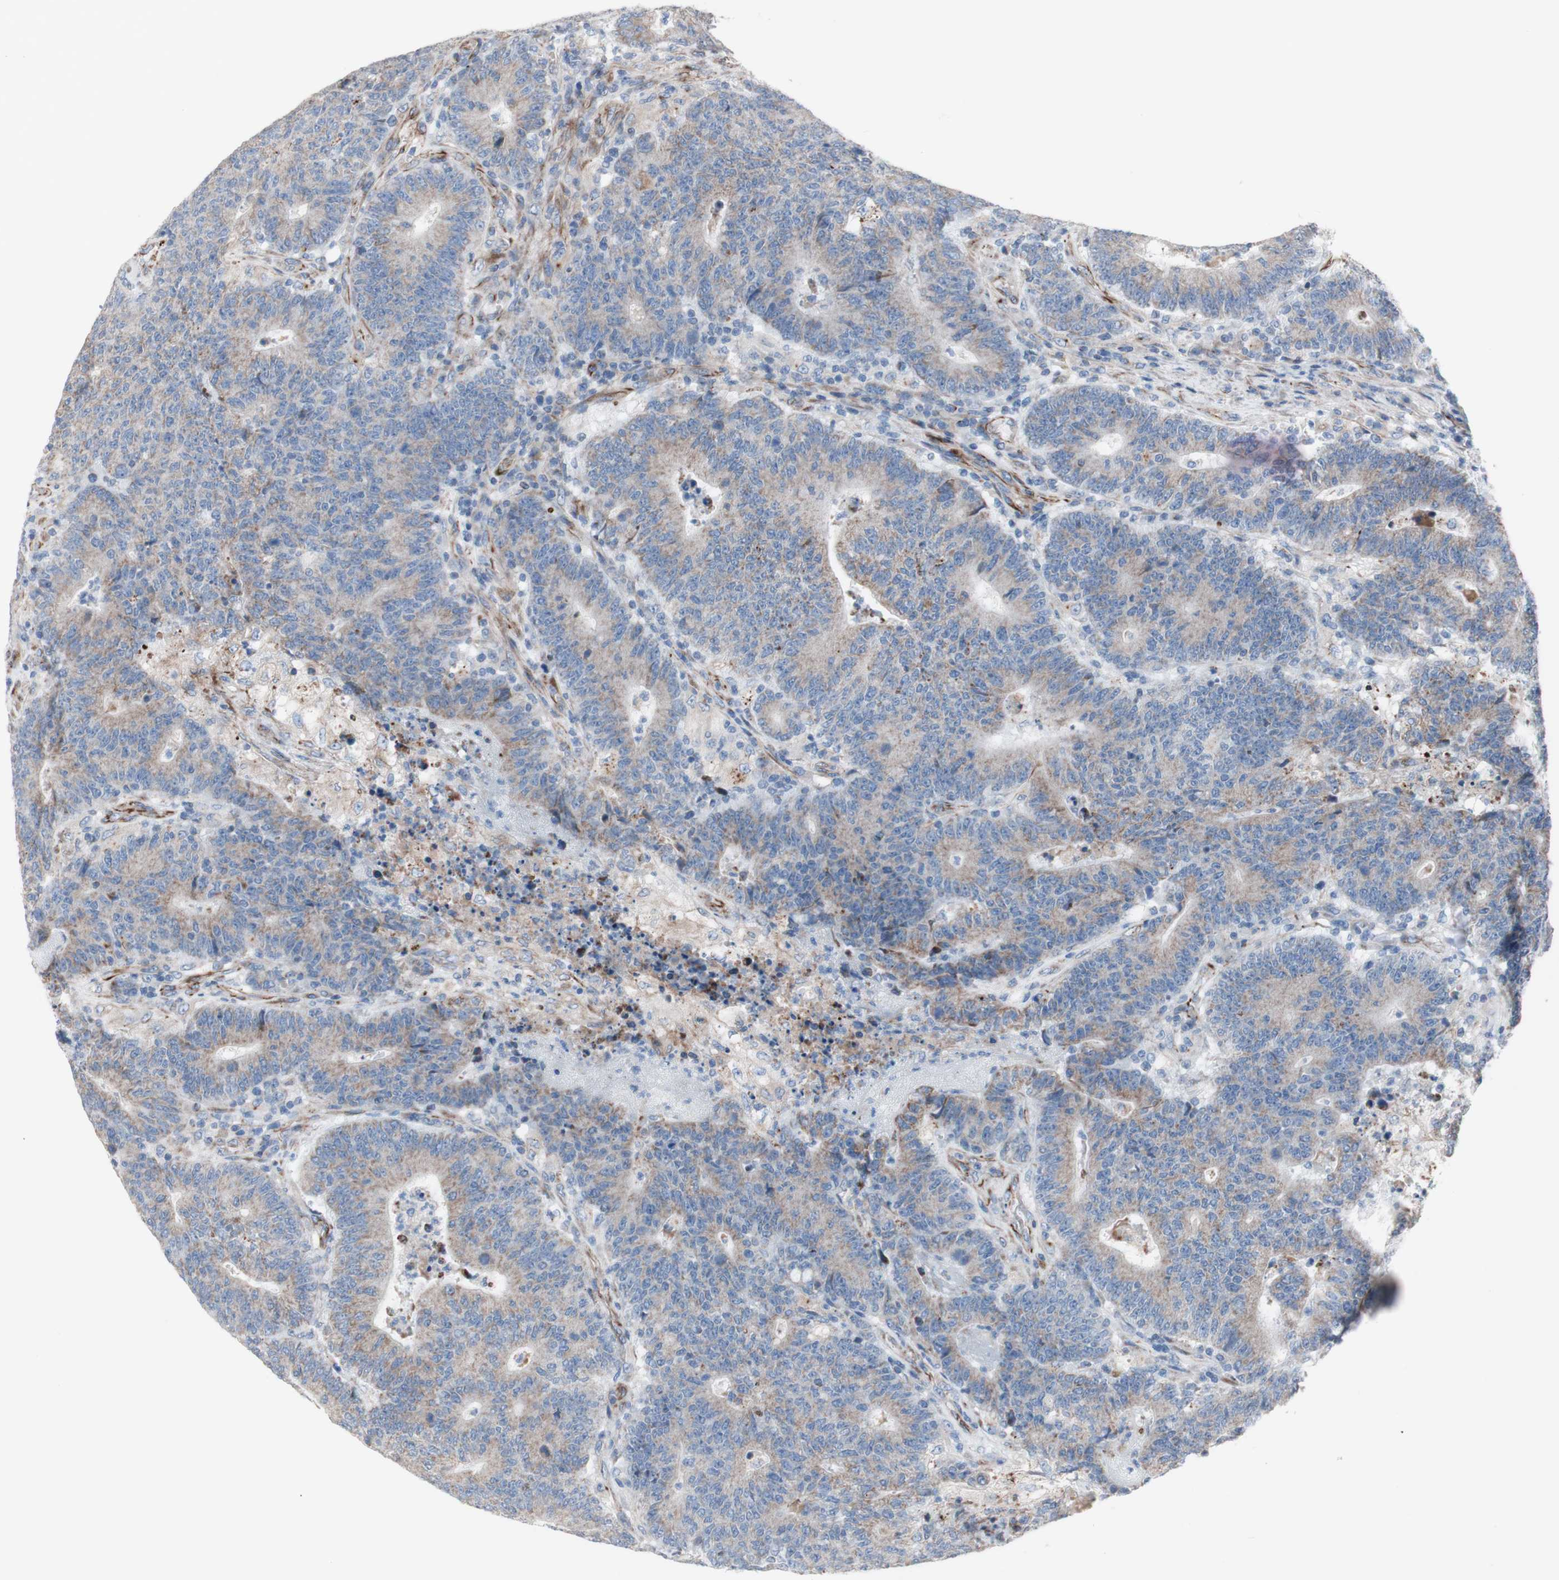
{"staining": {"intensity": "weak", "quantity": ">75%", "location": "cytoplasmic/membranous"}, "tissue": "colorectal cancer", "cell_type": "Tumor cells", "image_type": "cancer", "snomed": [{"axis": "morphology", "description": "Normal tissue, NOS"}, {"axis": "morphology", "description": "Adenocarcinoma, NOS"}, {"axis": "topography", "description": "Colon"}], "caption": "About >75% of tumor cells in colorectal cancer display weak cytoplasmic/membranous protein positivity as visualized by brown immunohistochemical staining.", "gene": "AGPAT5", "patient": {"sex": "female", "age": 75}}